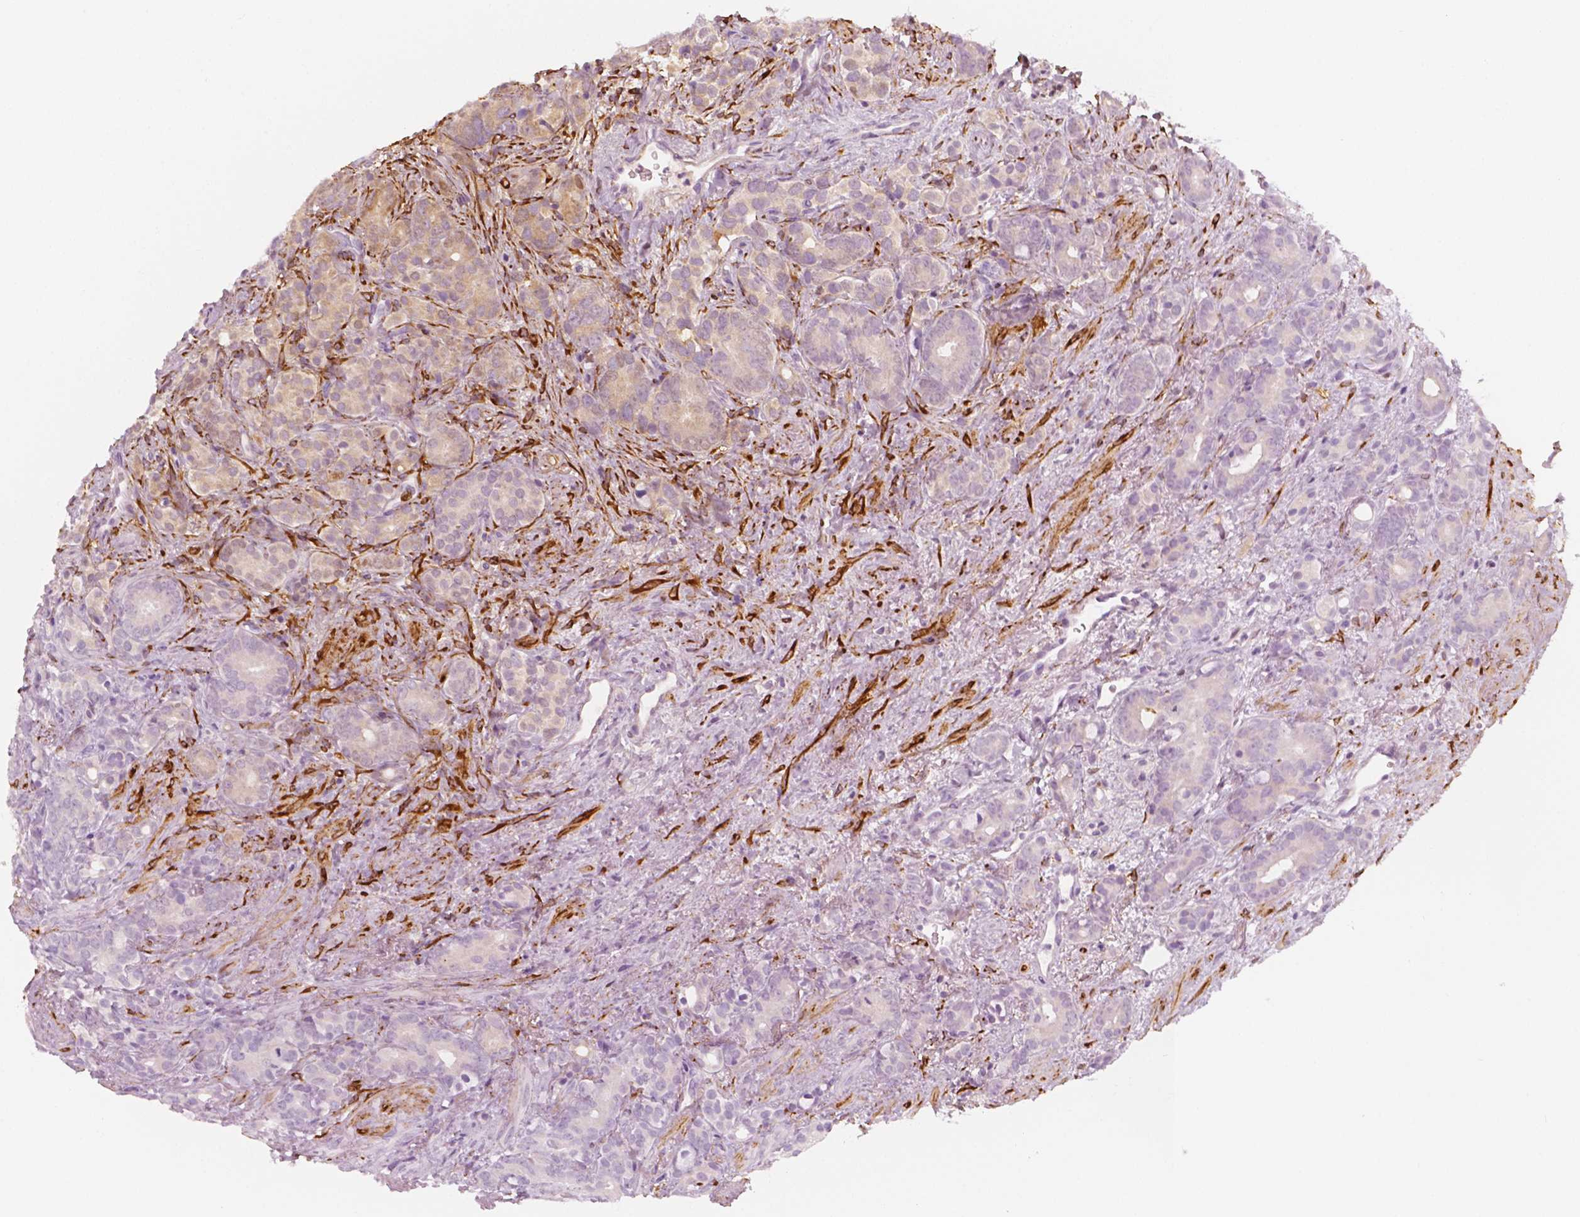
{"staining": {"intensity": "negative", "quantity": "none", "location": "none"}, "tissue": "prostate cancer", "cell_type": "Tumor cells", "image_type": "cancer", "snomed": [{"axis": "morphology", "description": "Adenocarcinoma, High grade"}, {"axis": "topography", "description": "Prostate"}], "caption": "Immunohistochemical staining of prostate cancer exhibits no significant staining in tumor cells.", "gene": "CES1", "patient": {"sex": "male", "age": 84}}